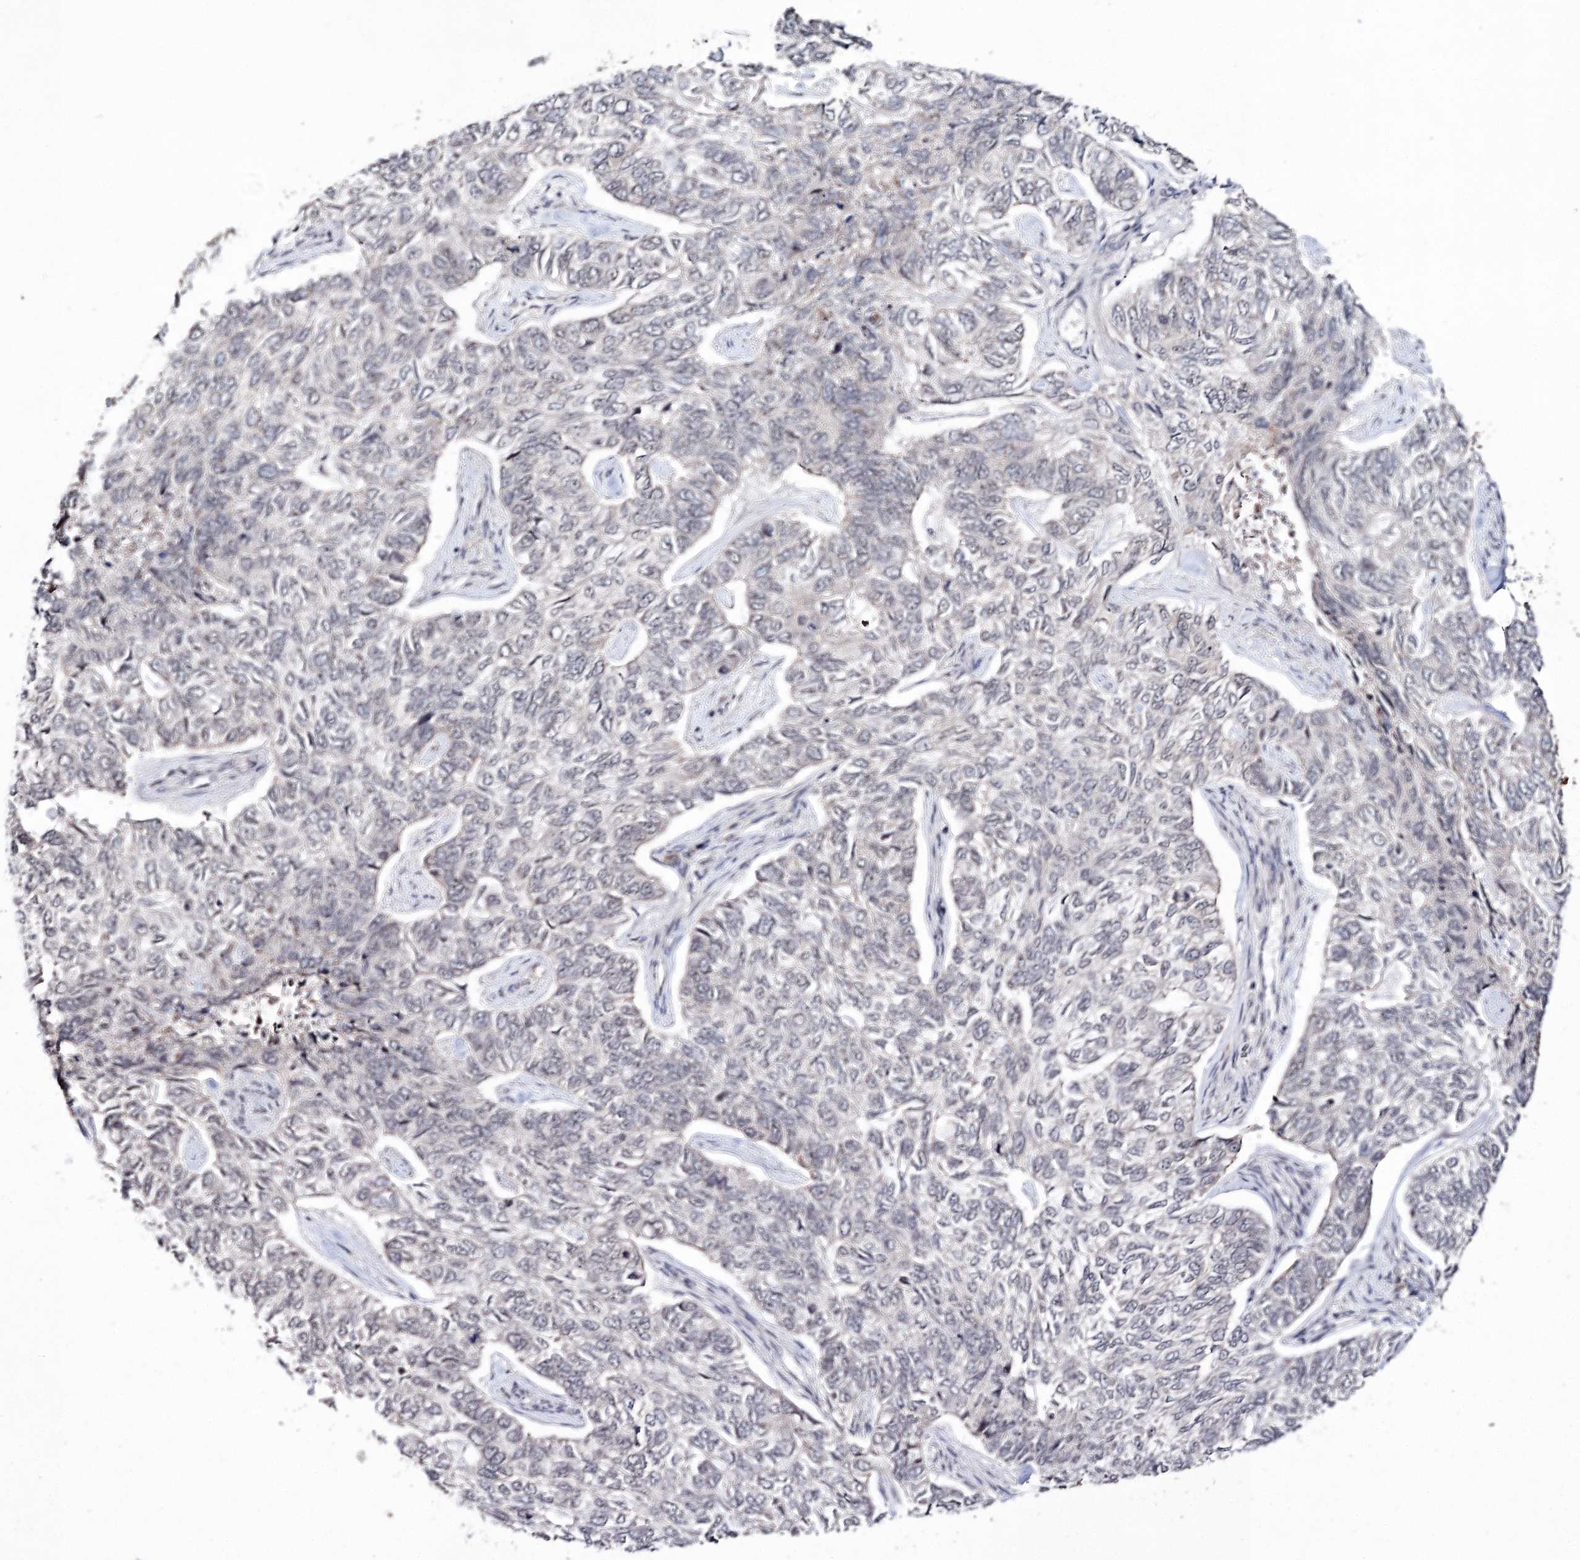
{"staining": {"intensity": "negative", "quantity": "none", "location": "none"}, "tissue": "skin cancer", "cell_type": "Tumor cells", "image_type": "cancer", "snomed": [{"axis": "morphology", "description": "Basal cell carcinoma"}, {"axis": "topography", "description": "Skin"}], "caption": "Protein analysis of basal cell carcinoma (skin) demonstrates no significant positivity in tumor cells. The staining is performed using DAB (3,3'-diaminobenzidine) brown chromogen with nuclei counter-stained in using hematoxylin.", "gene": "VGLL4", "patient": {"sex": "female", "age": 65}}